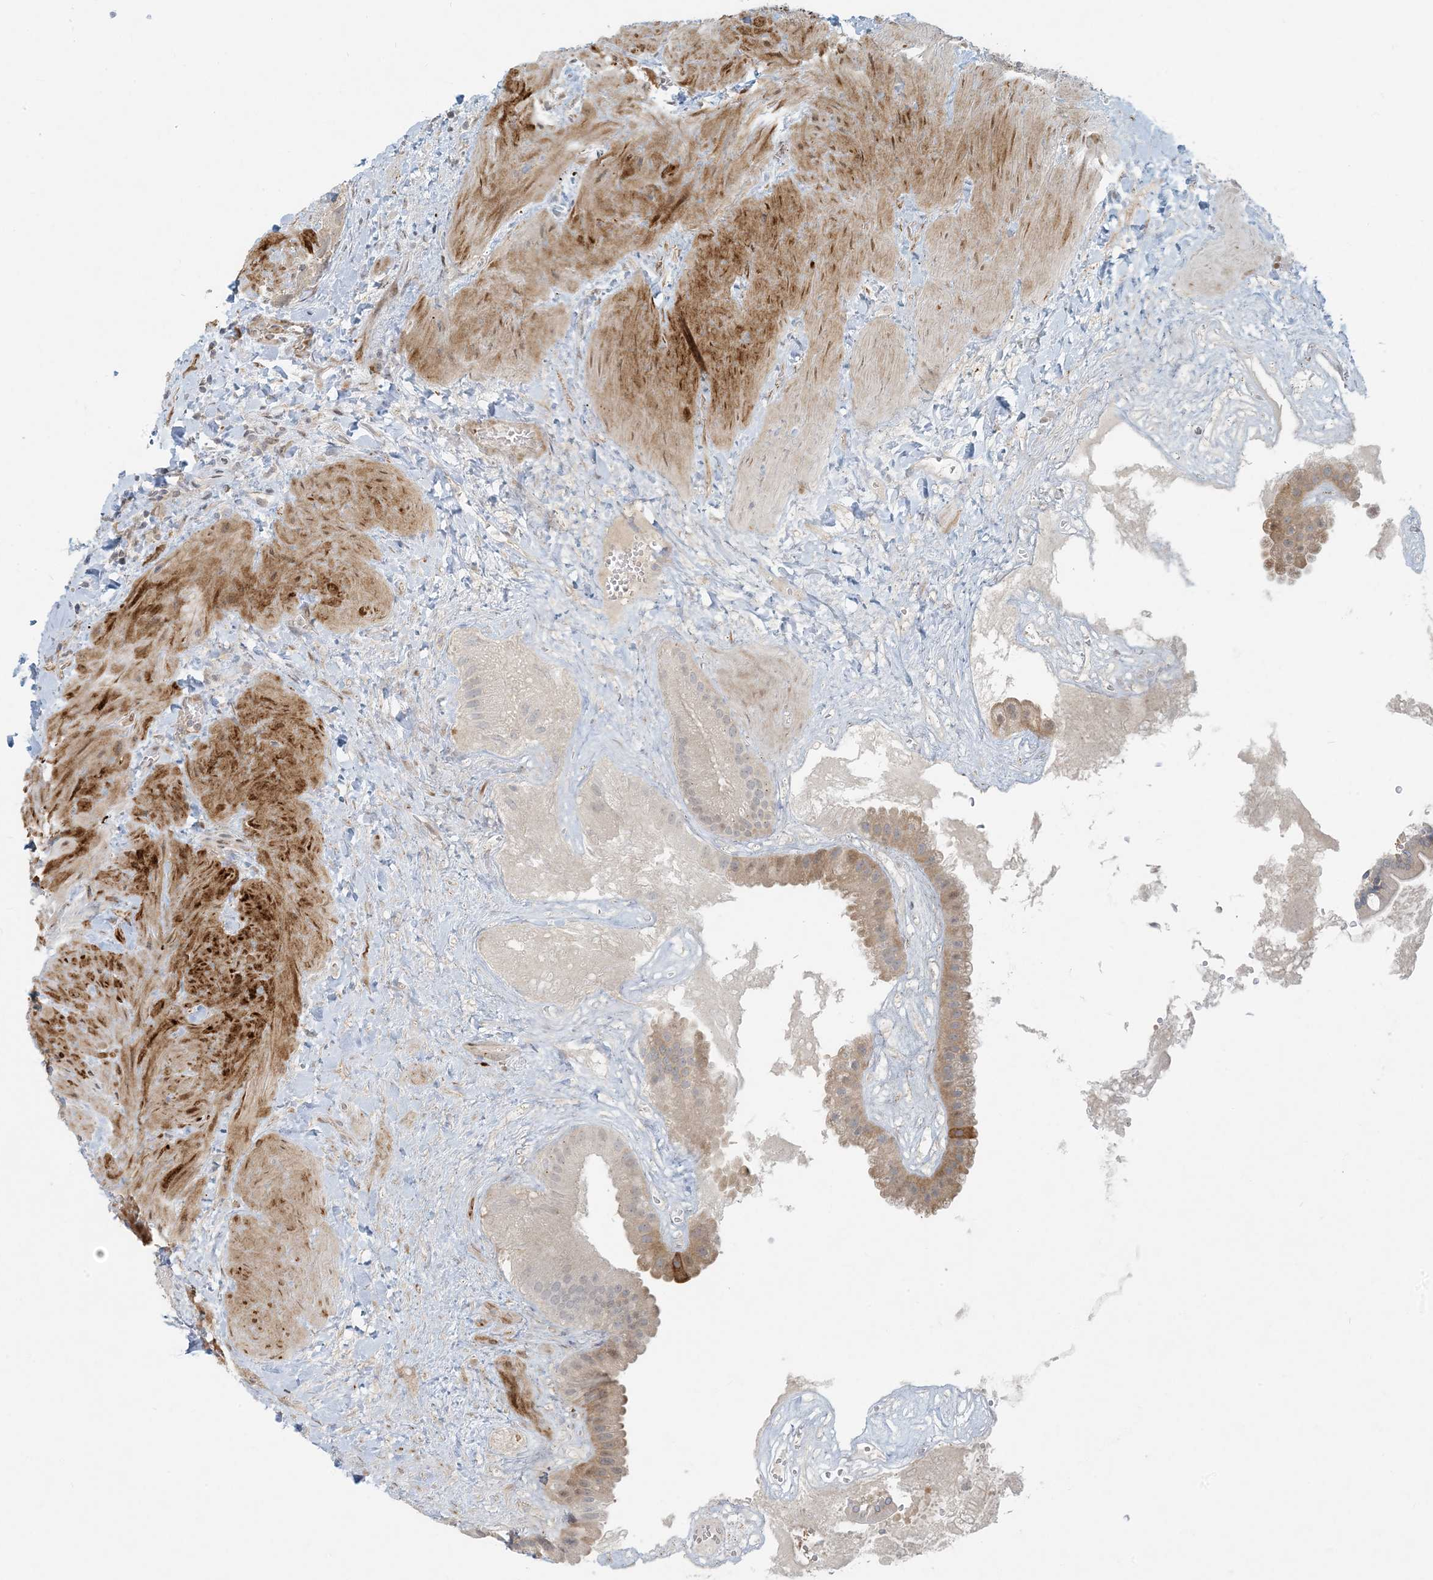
{"staining": {"intensity": "strong", "quantity": "<25%", "location": "cytoplasmic/membranous"}, "tissue": "gallbladder", "cell_type": "Glandular cells", "image_type": "normal", "snomed": [{"axis": "morphology", "description": "Normal tissue, NOS"}, {"axis": "topography", "description": "Gallbladder"}], "caption": "Strong cytoplasmic/membranous expression for a protein is identified in approximately <25% of glandular cells of unremarkable gallbladder using IHC.", "gene": "BCORL1", "patient": {"sex": "male", "age": 55}}